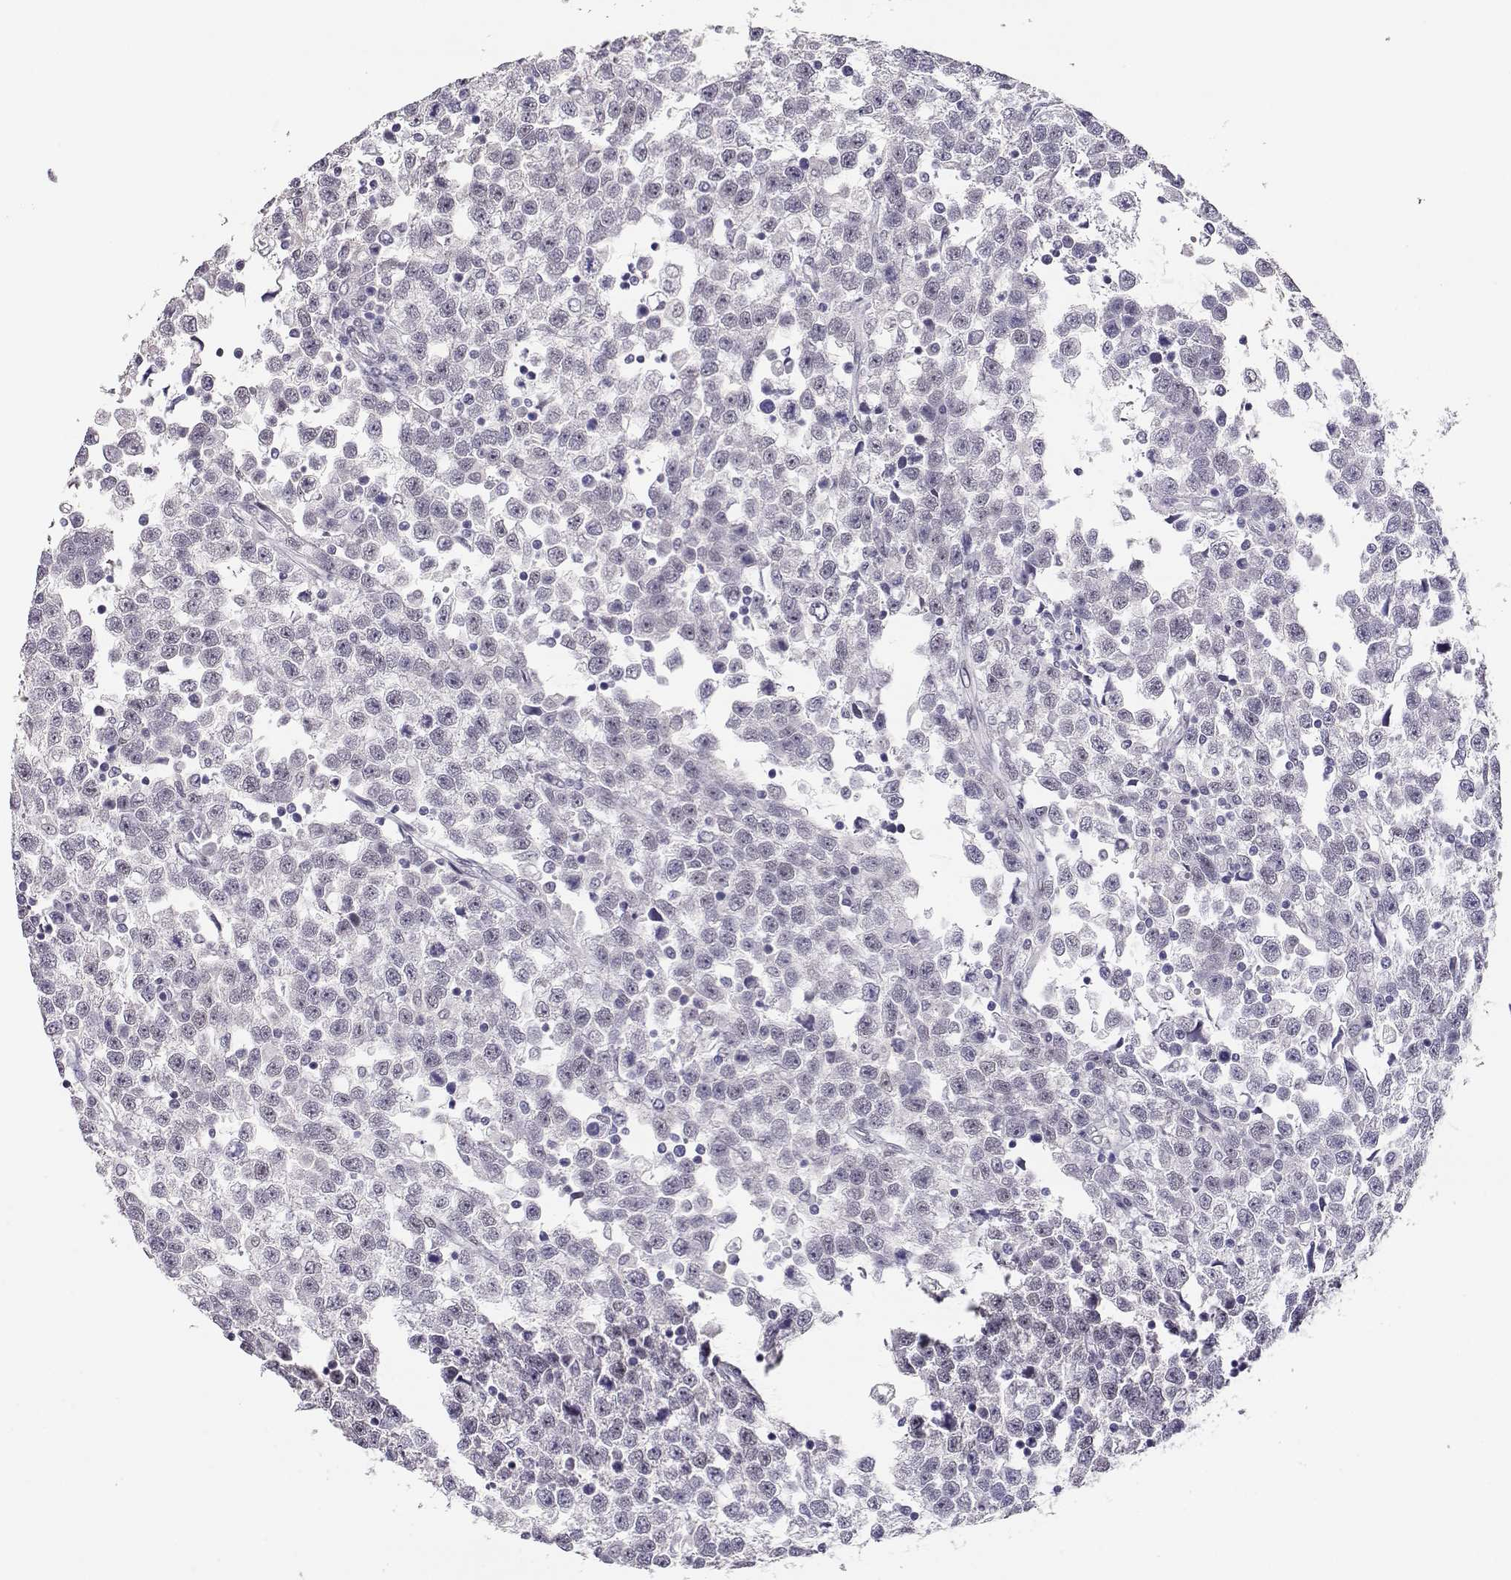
{"staining": {"intensity": "negative", "quantity": "none", "location": "none"}, "tissue": "testis cancer", "cell_type": "Tumor cells", "image_type": "cancer", "snomed": [{"axis": "morphology", "description": "Seminoma, NOS"}, {"axis": "topography", "description": "Testis"}], "caption": "An immunohistochemistry histopathology image of testis cancer is shown. There is no staining in tumor cells of testis cancer.", "gene": "POLI", "patient": {"sex": "male", "age": 34}}